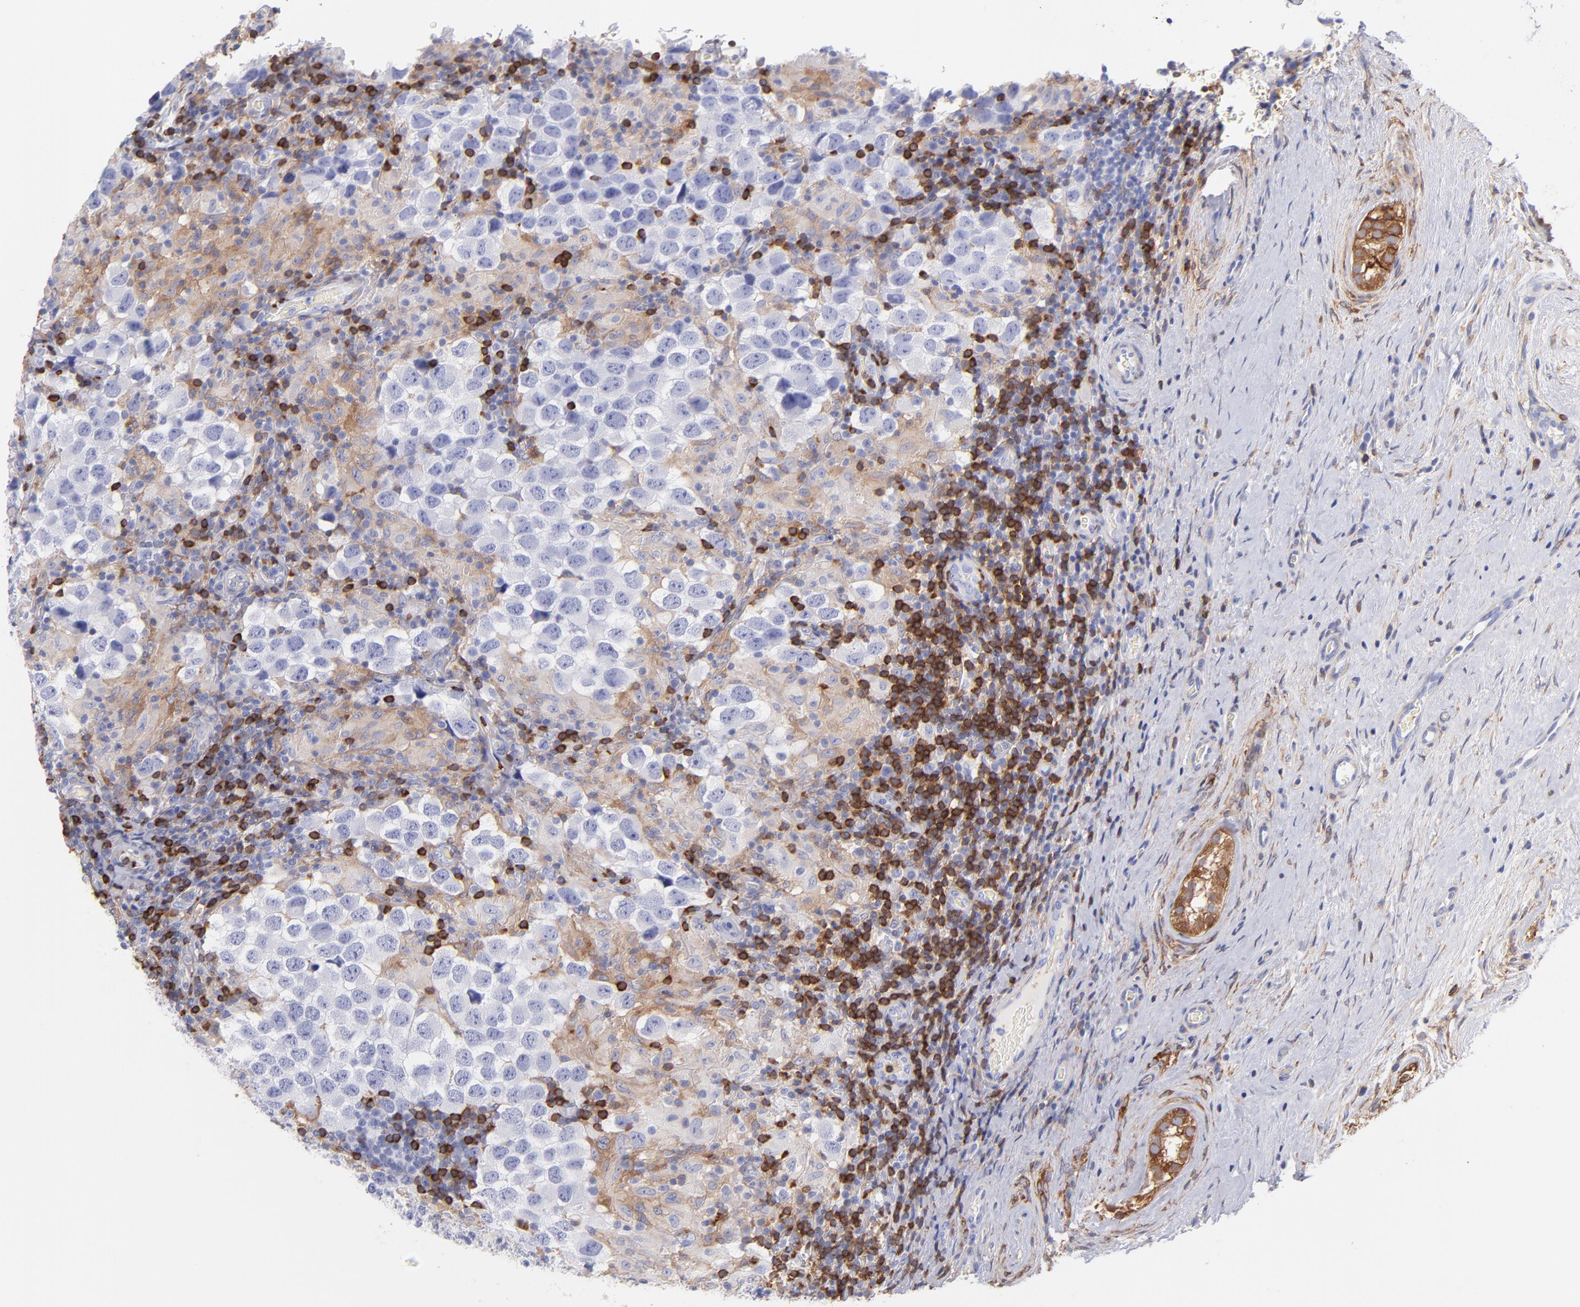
{"staining": {"intensity": "negative", "quantity": "none", "location": "none"}, "tissue": "testis cancer", "cell_type": "Tumor cells", "image_type": "cancer", "snomed": [{"axis": "morphology", "description": "Carcinoma, Embryonal, NOS"}, {"axis": "topography", "description": "Testis"}], "caption": "Immunohistochemical staining of human testis embryonal carcinoma shows no significant expression in tumor cells.", "gene": "PRKCA", "patient": {"sex": "male", "age": 21}}